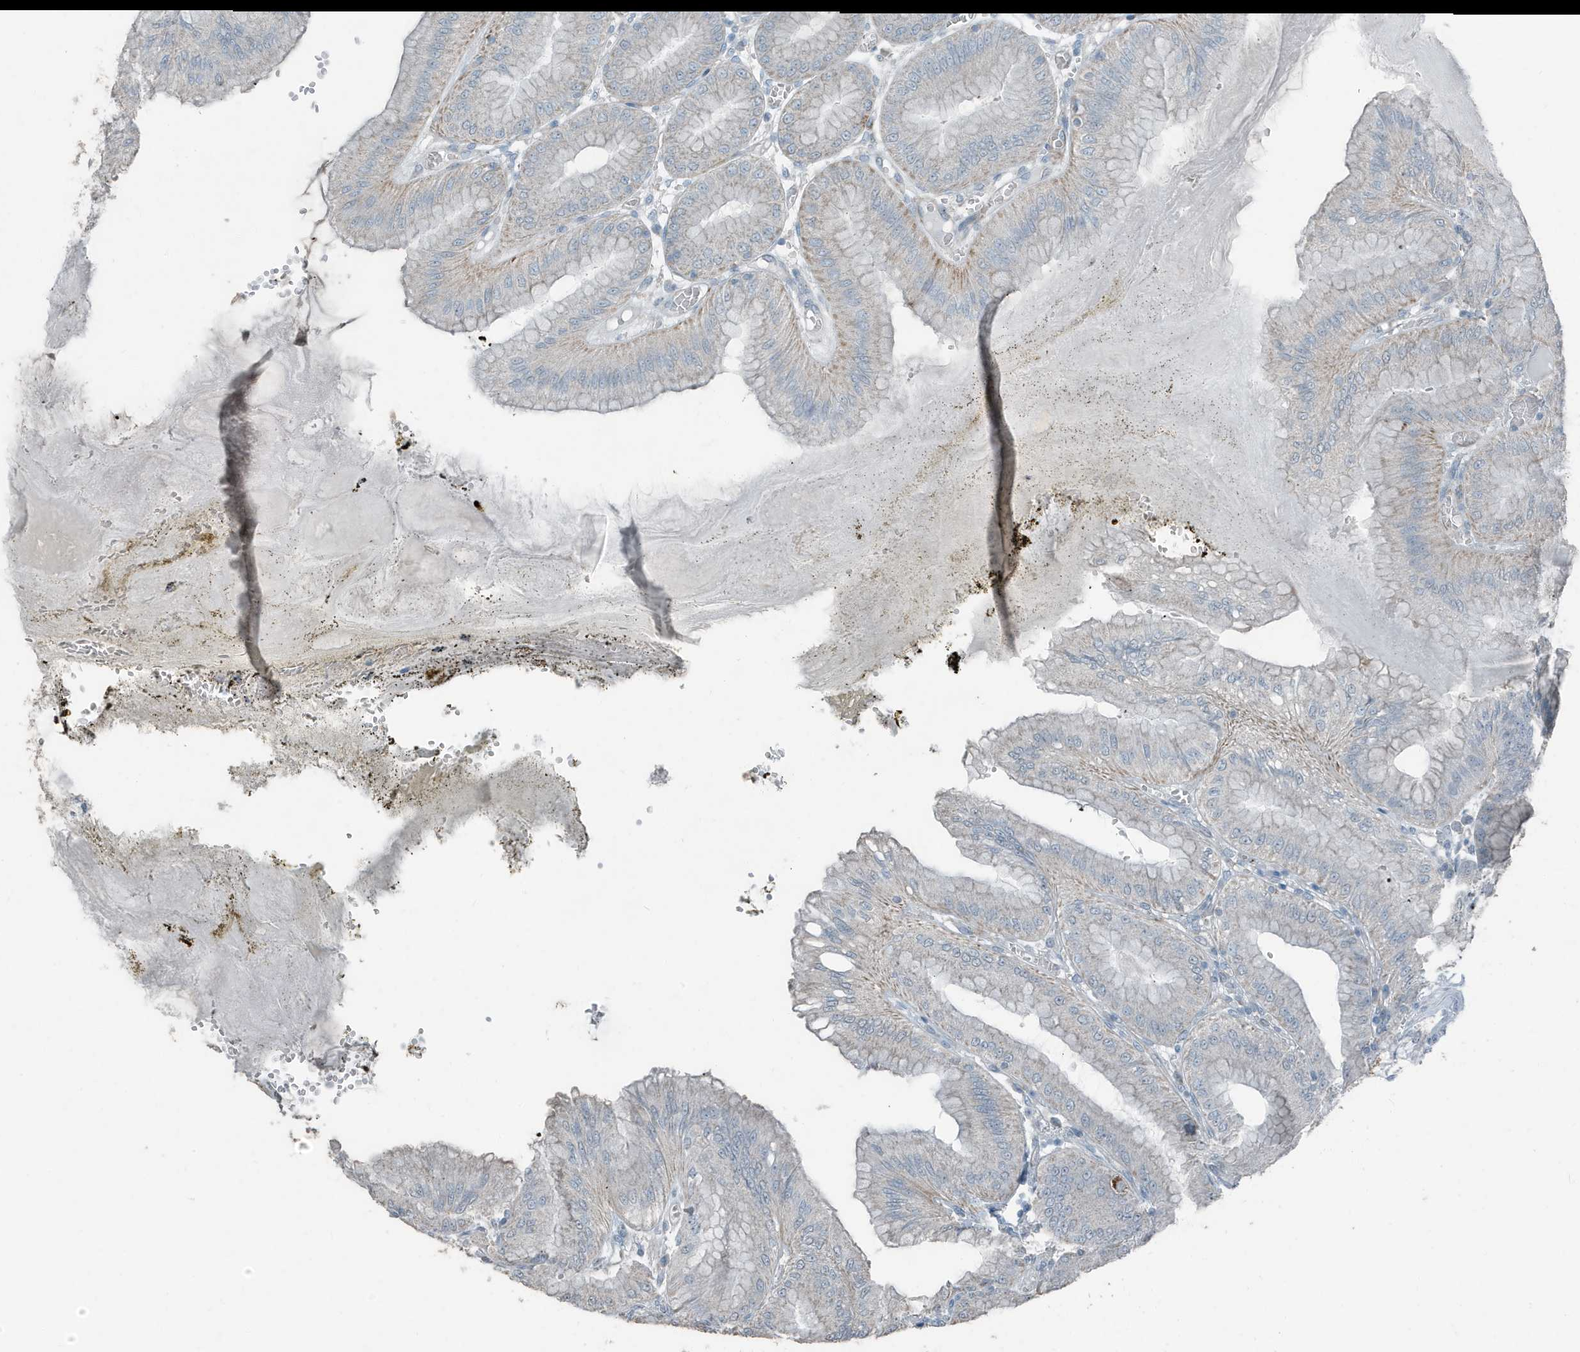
{"staining": {"intensity": "moderate", "quantity": "<25%", "location": "cytoplasmic/membranous"}, "tissue": "stomach", "cell_type": "Glandular cells", "image_type": "normal", "snomed": [{"axis": "morphology", "description": "Normal tissue, NOS"}, {"axis": "topography", "description": "Stomach, lower"}], "caption": "Immunohistochemistry (IHC) of benign stomach demonstrates low levels of moderate cytoplasmic/membranous expression in about <25% of glandular cells. The staining is performed using DAB (3,3'-diaminobenzidine) brown chromogen to label protein expression. The nuclei are counter-stained blue using hematoxylin.", "gene": "FAM162A", "patient": {"sex": "male", "age": 71}}